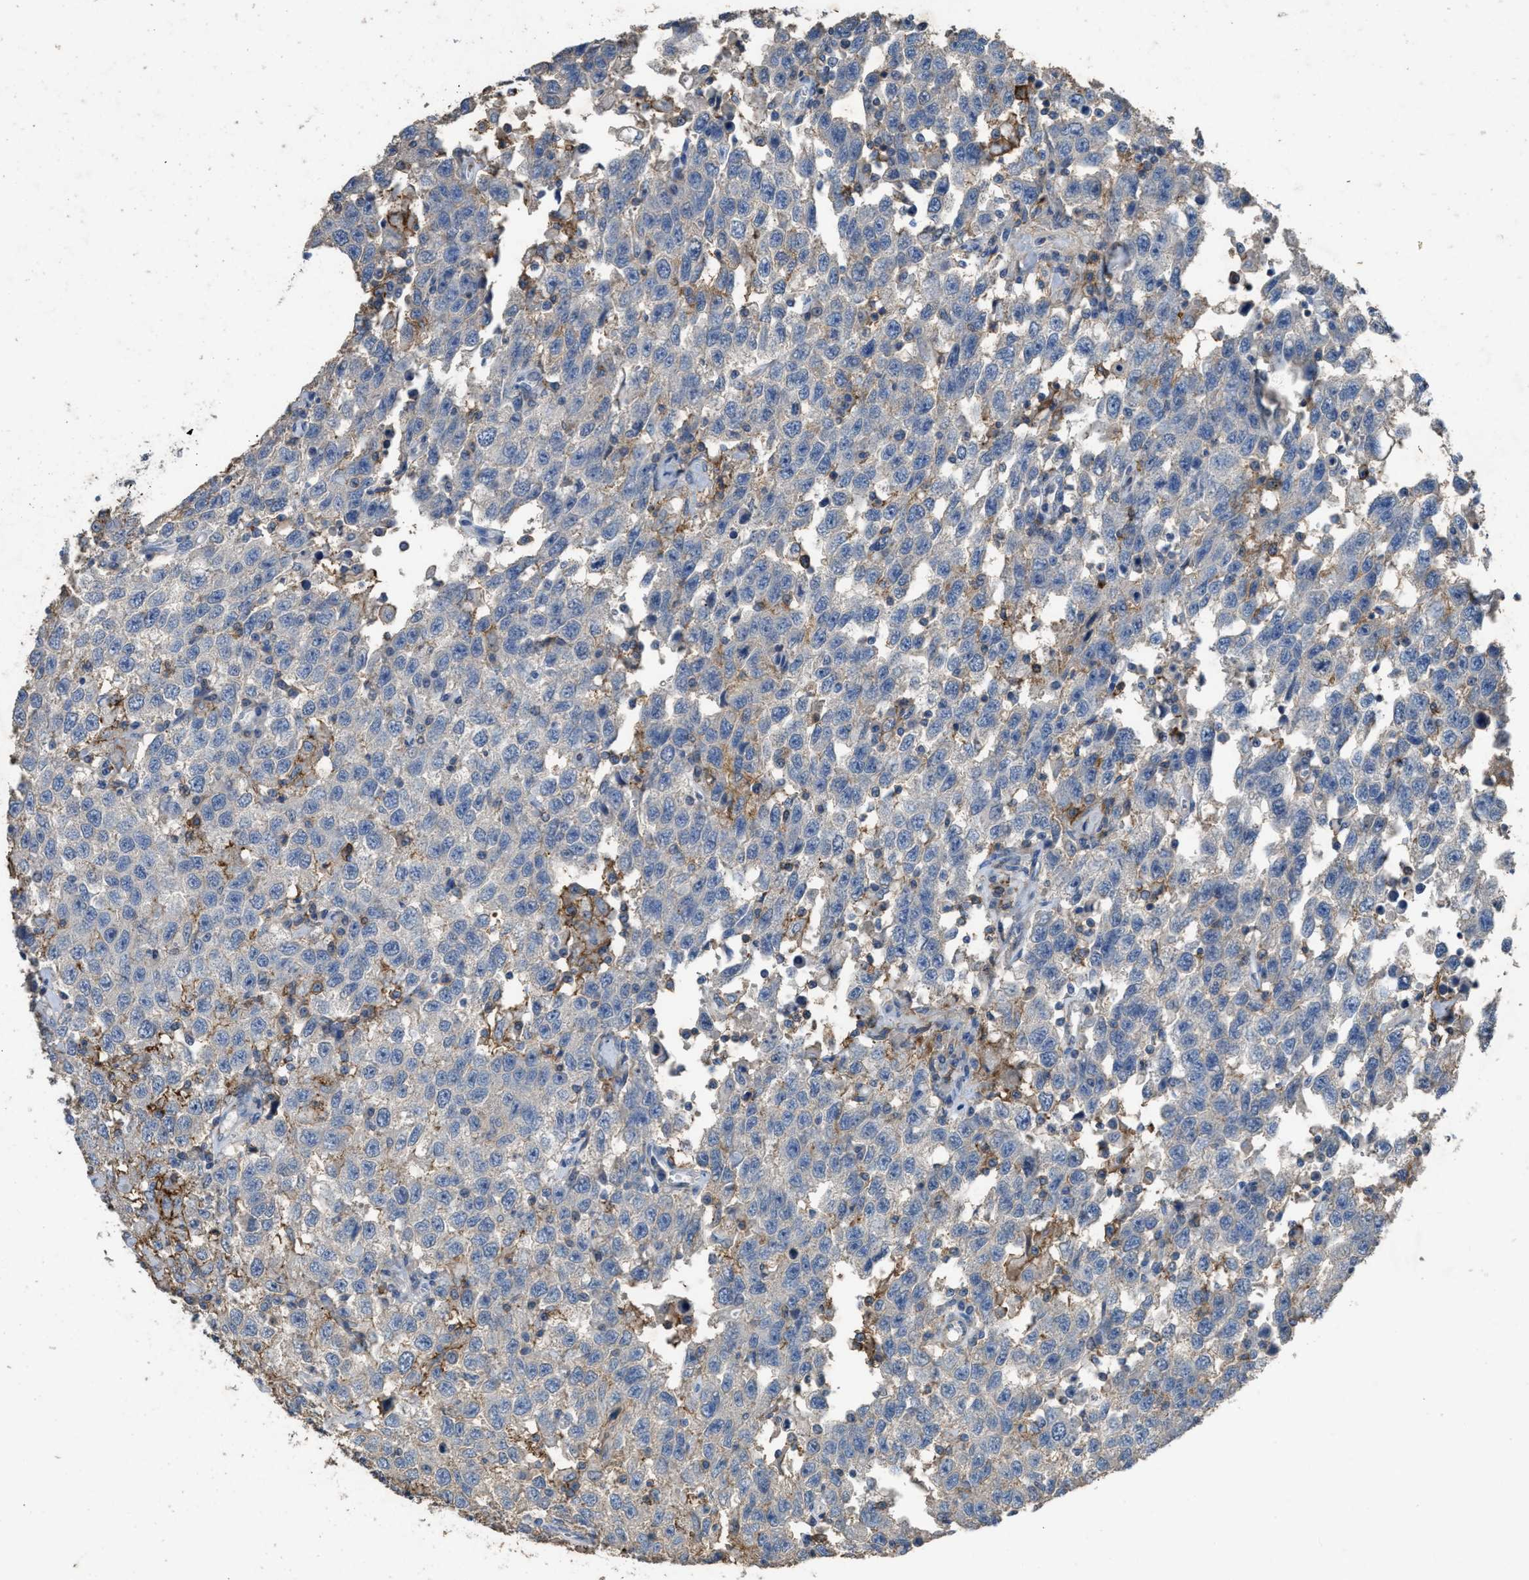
{"staining": {"intensity": "weak", "quantity": "<25%", "location": "cytoplasmic/membranous"}, "tissue": "testis cancer", "cell_type": "Tumor cells", "image_type": "cancer", "snomed": [{"axis": "morphology", "description": "Seminoma, NOS"}, {"axis": "topography", "description": "Testis"}], "caption": "Testis cancer (seminoma) was stained to show a protein in brown. There is no significant expression in tumor cells. The staining was performed using DAB to visualize the protein expression in brown, while the nuclei were stained in blue with hematoxylin (Magnification: 20x).", "gene": "OR51E1", "patient": {"sex": "male", "age": 41}}